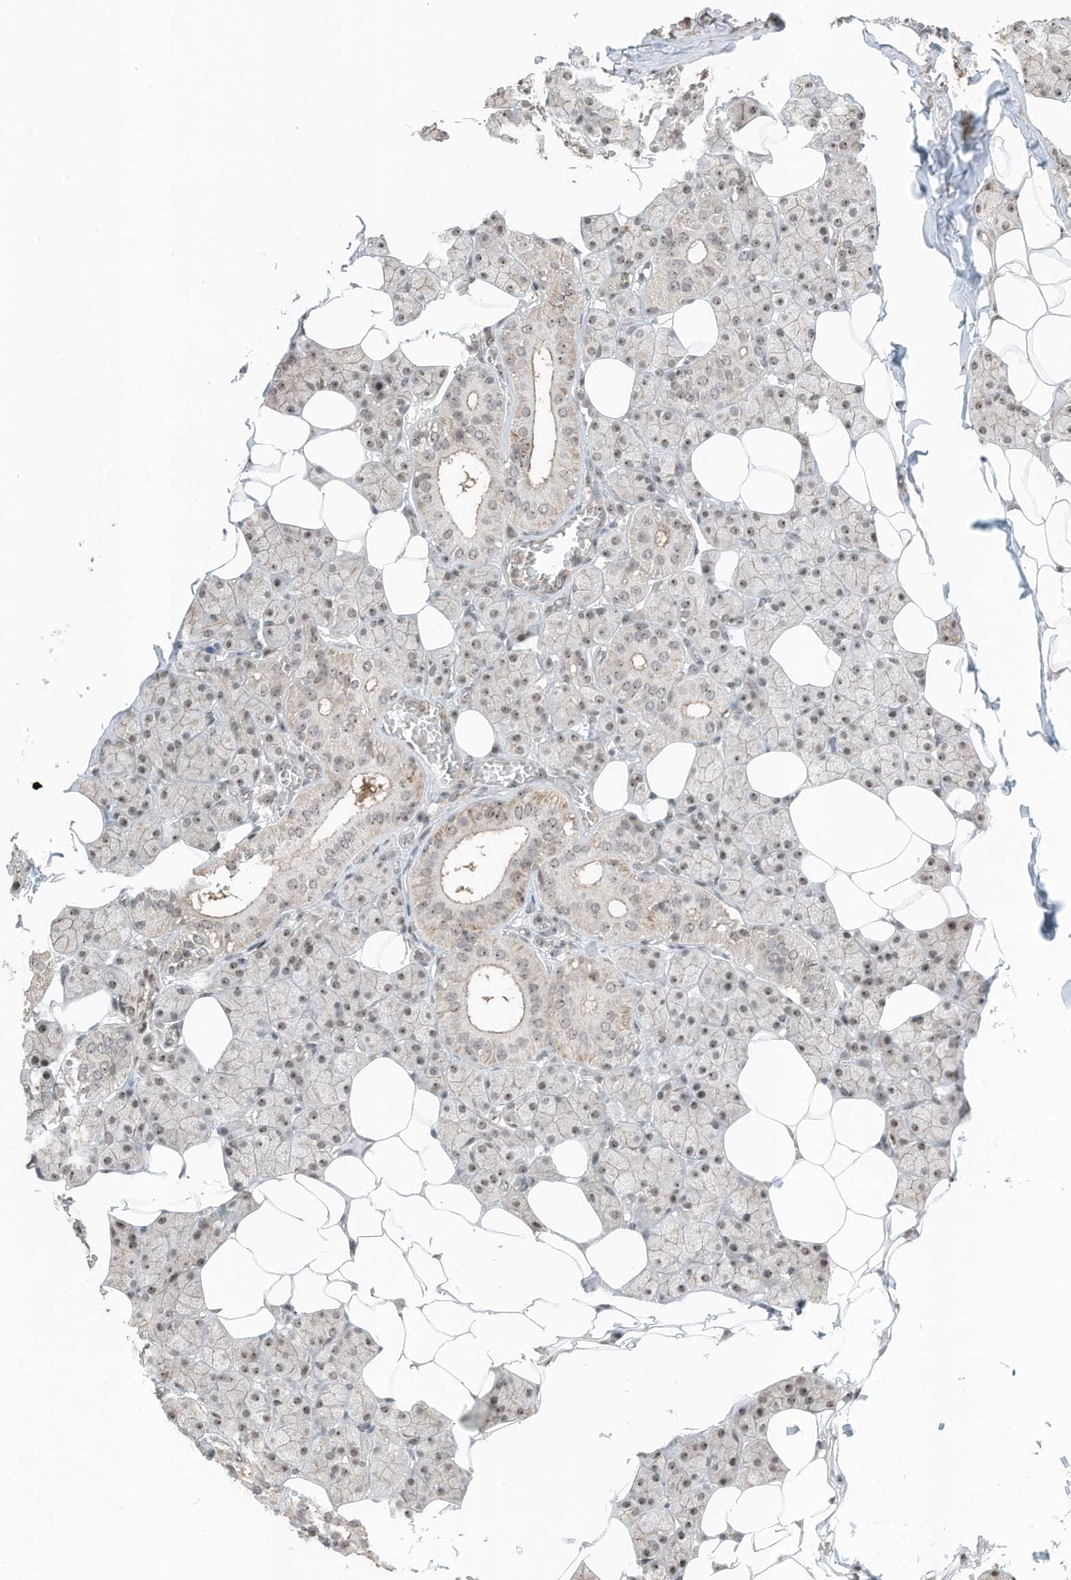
{"staining": {"intensity": "moderate", "quantity": "25%-75%", "location": "nuclear"}, "tissue": "salivary gland", "cell_type": "Glandular cells", "image_type": "normal", "snomed": [{"axis": "morphology", "description": "Normal tissue, NOS"}, {"axis": "topography", "description": "Salivary gland"}], "caption": "Protein positivity by immunohistochemistry (IHC) displays moderate nuclear staining in about 25%-75% of glandular cells in unremarkable salivary gland.", "gene": "UTP3", "patient": {"sex": "female", "age": 33}}